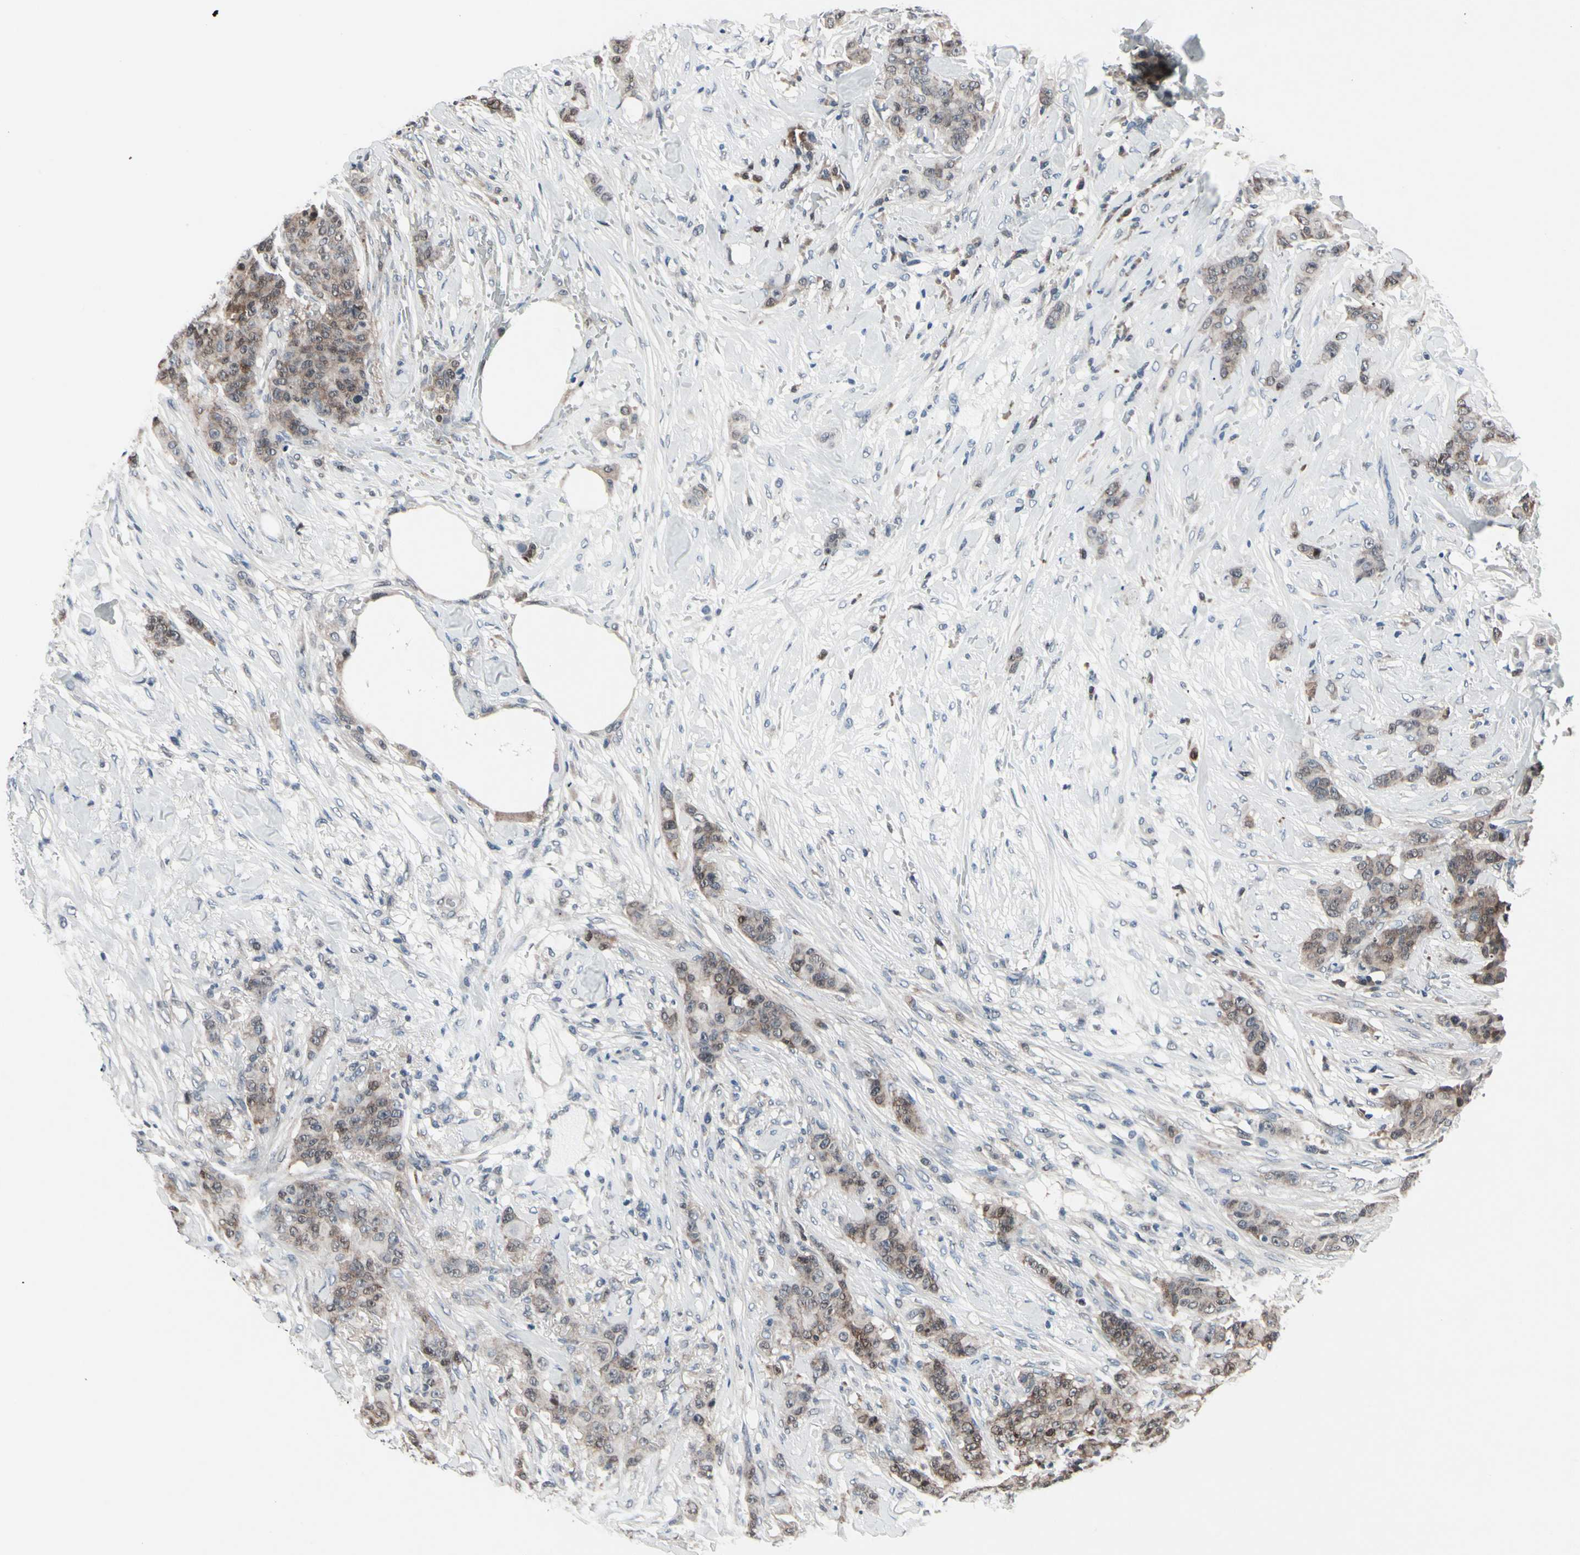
{"staining": {"intensity": "moderate", "quantity": "25%-75%", "location": "cytoplasmic/membranous"}, "tissue": "breast cancer", "cell_type": "Tumor cells", "image_type": "cancer", "snomed": [{"axis": "morphology", "description": "Duct carcinoma"}, {"axis": "topography", "description": "Breast"}], "caption": "Brown immunohistochemical staining in breast infiltrating ductal carcinoma exhibits moderate cytoplasmic/membranous positivity in approximately 25%-75% of tumor cells.", "gene": "TXN", "patient": {"sex": "female", "age": 40}}